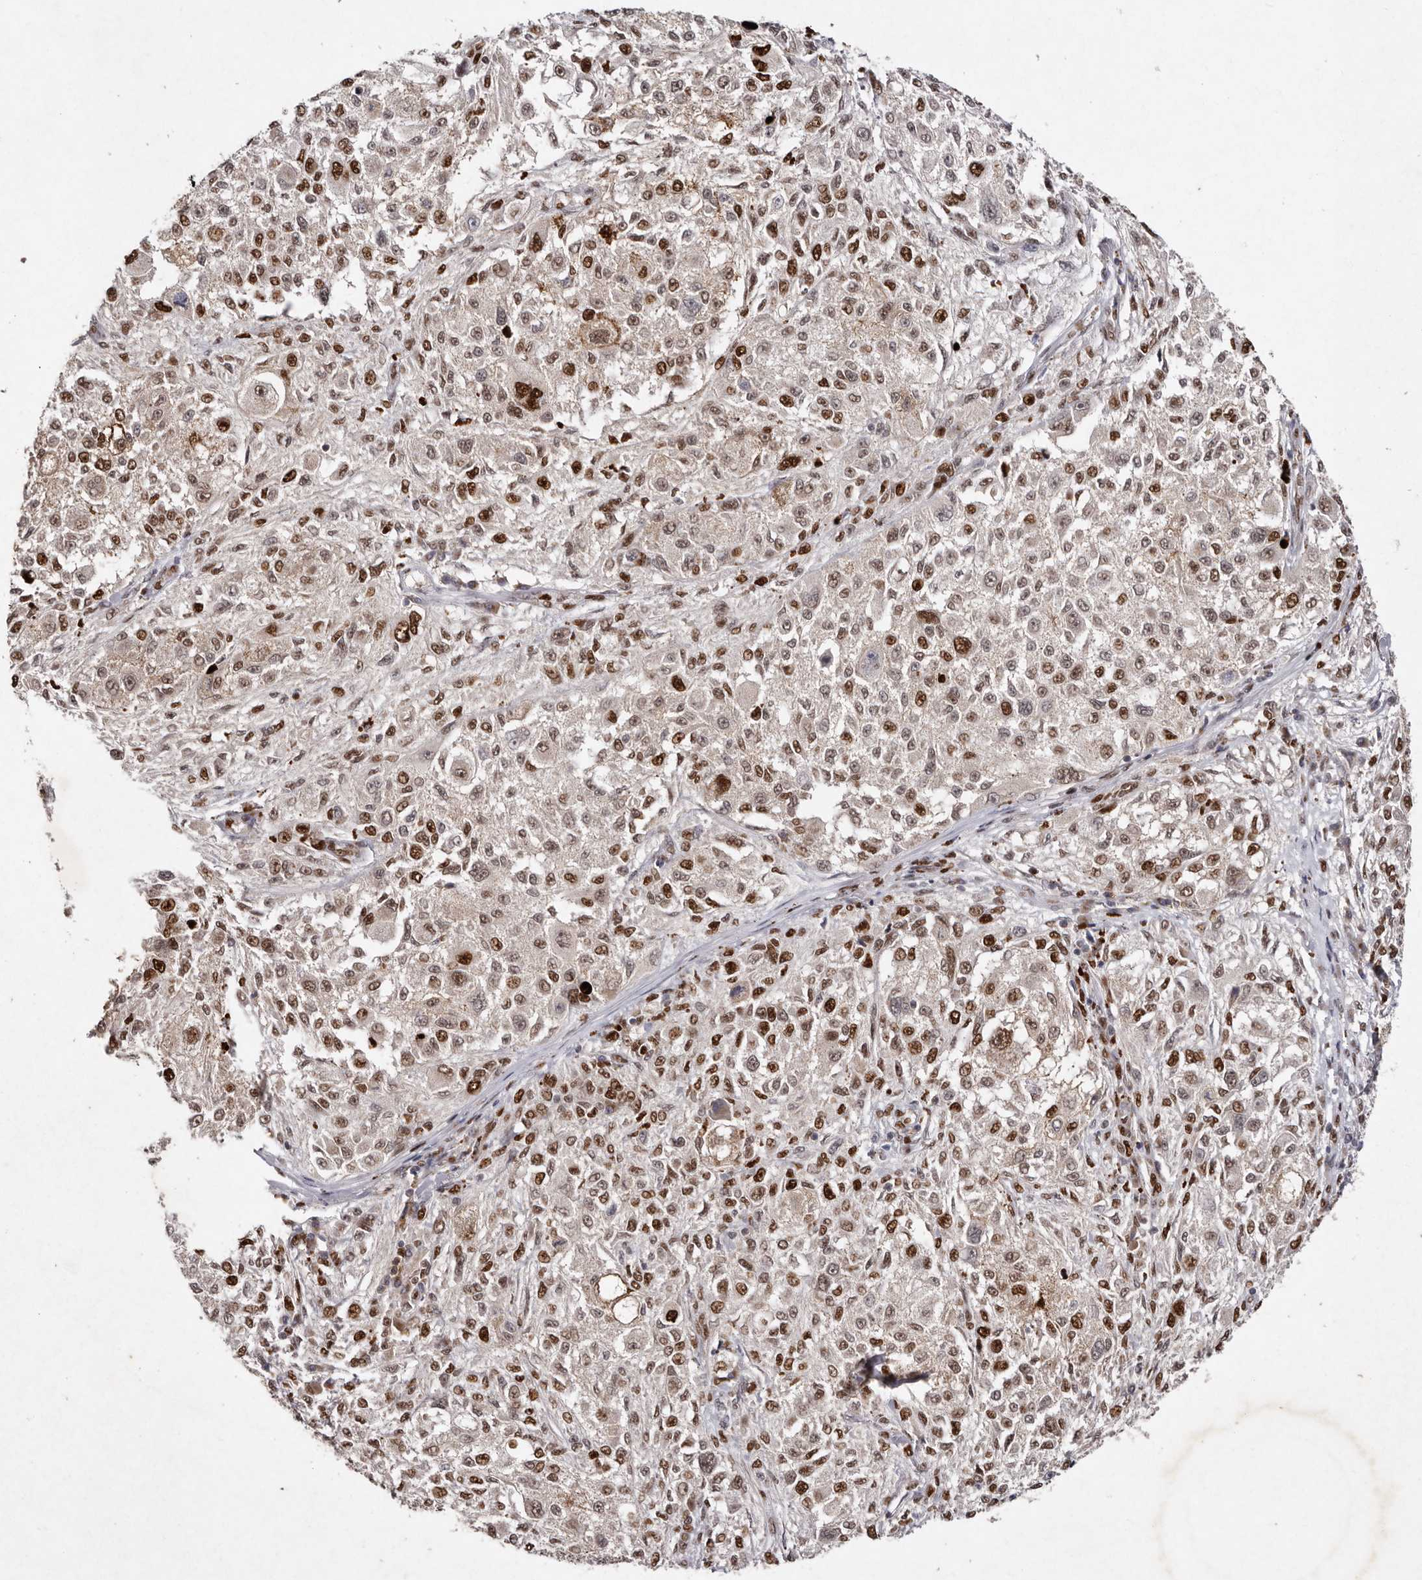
{"staining": {"intensity": "moderate", "quantity": ">75%", "location": "nuclear"}, "tissue": "melanoma", "cell_type": "Tumor cells", "image_type": "cancer", "snomed": [{"axis": "morphology", "description": "Necrosis, NOS"}, {"axis": "morphology", "description": "Malignant melanoma, NOS"}, {"axis": "topography", "description": "Skin"}], "caption": "Protein analysis of melanoma tissue reveals moderate nuclear staining in about >75% of tumor cells.", "gene": "KLF7", "patient": {"sex": "female", "age": 87}}